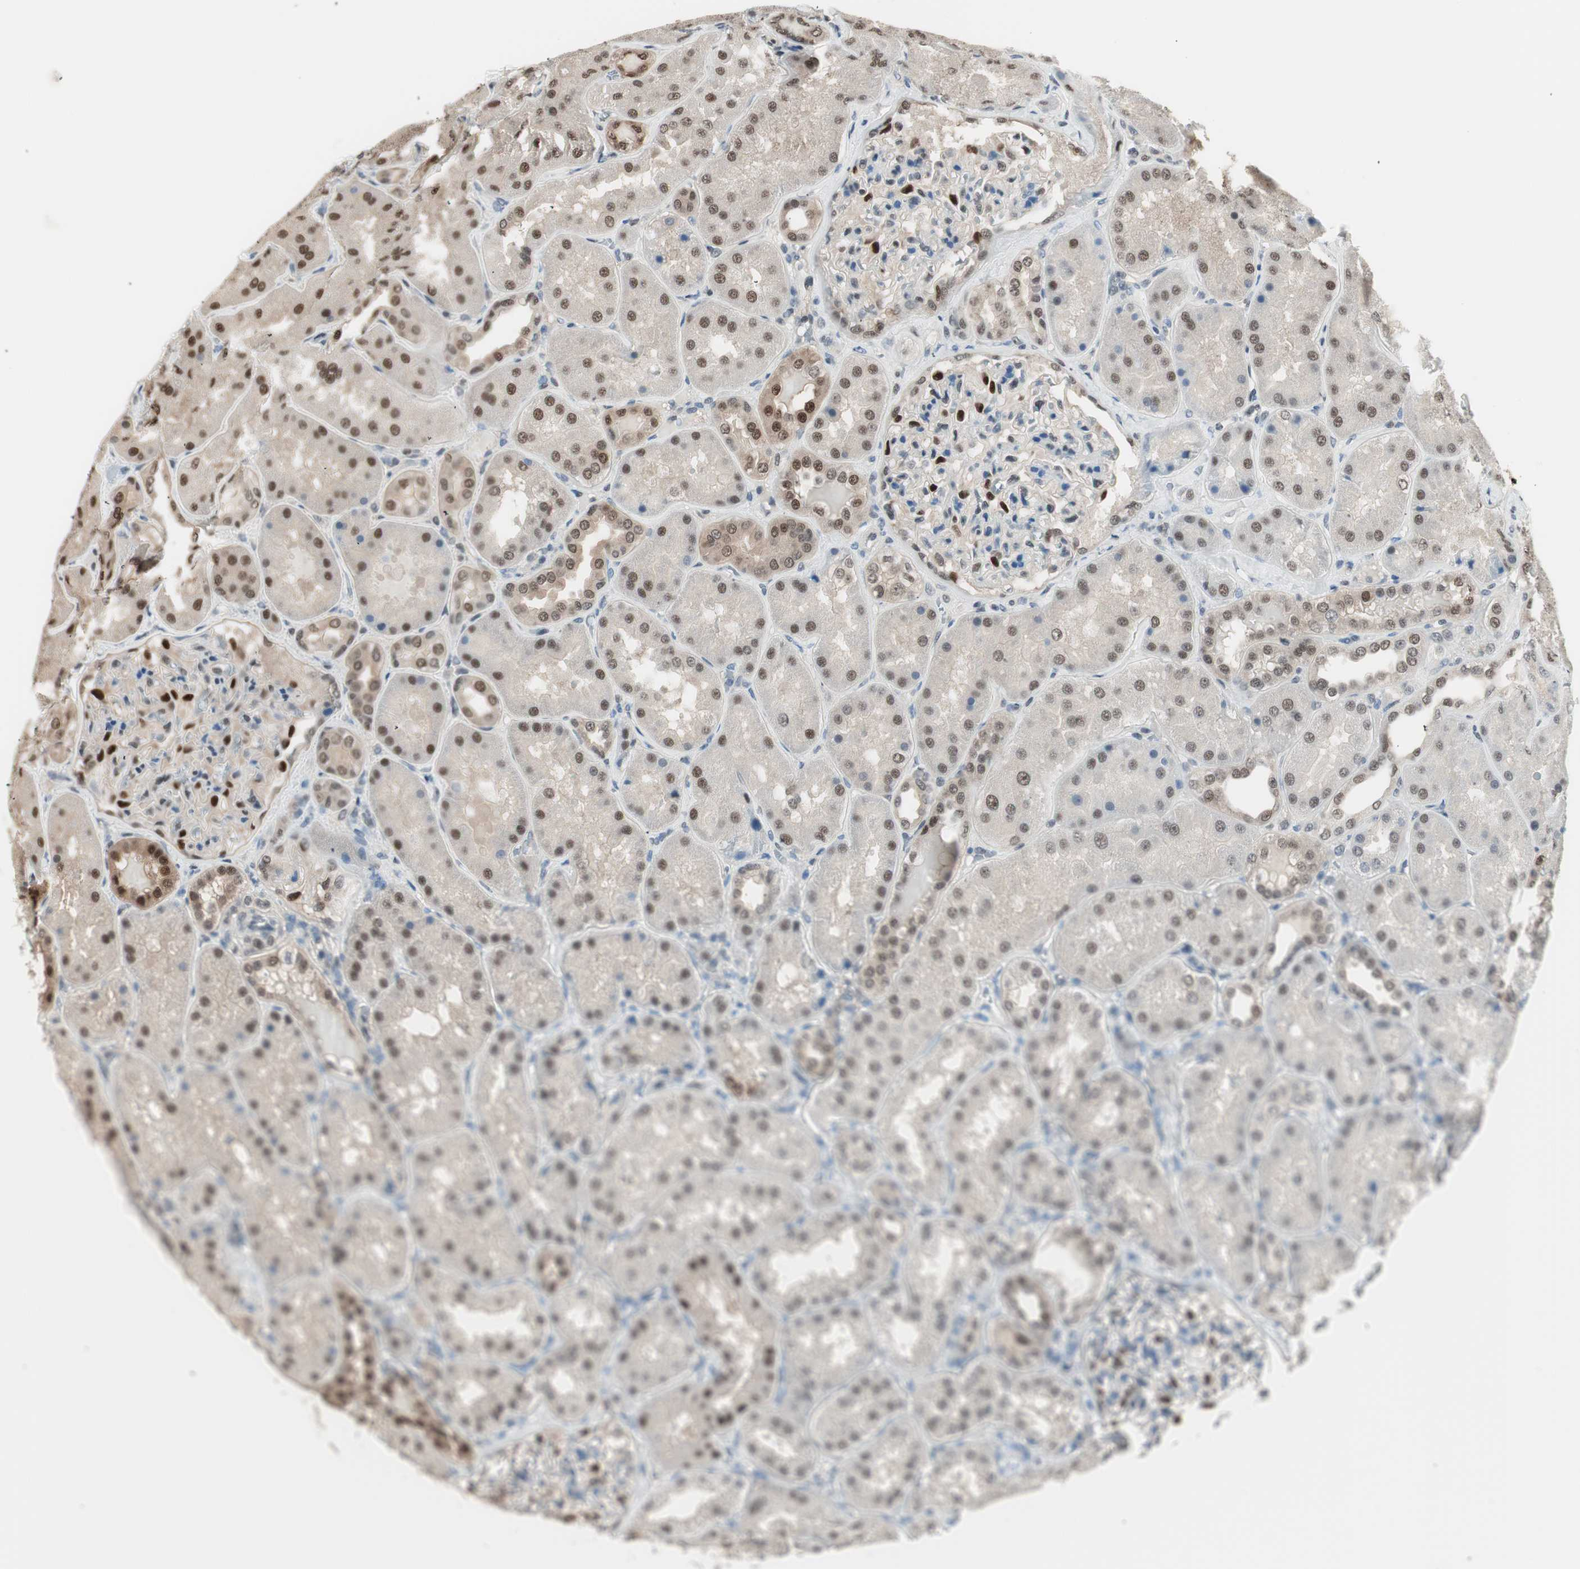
{"staining": {"intensity": "strong", "quantity": "25%-75%", "location": "nuclear"}, "tissue": "kidney", "cell_type": "Cells in glomeruli", "image_type": "normal", "snomed": [{"axis": "morphology", "description": "Normal tissue, NOS"}, {"axis": "topography", "description": "Kidney"}], "caption": "A high amount of strong nuclear positivity is seen in about 25%-75% of cells in glomeruli in normal kidney.", "gene": "LONP2", "patient": {"sex": "female", "age": 56}}